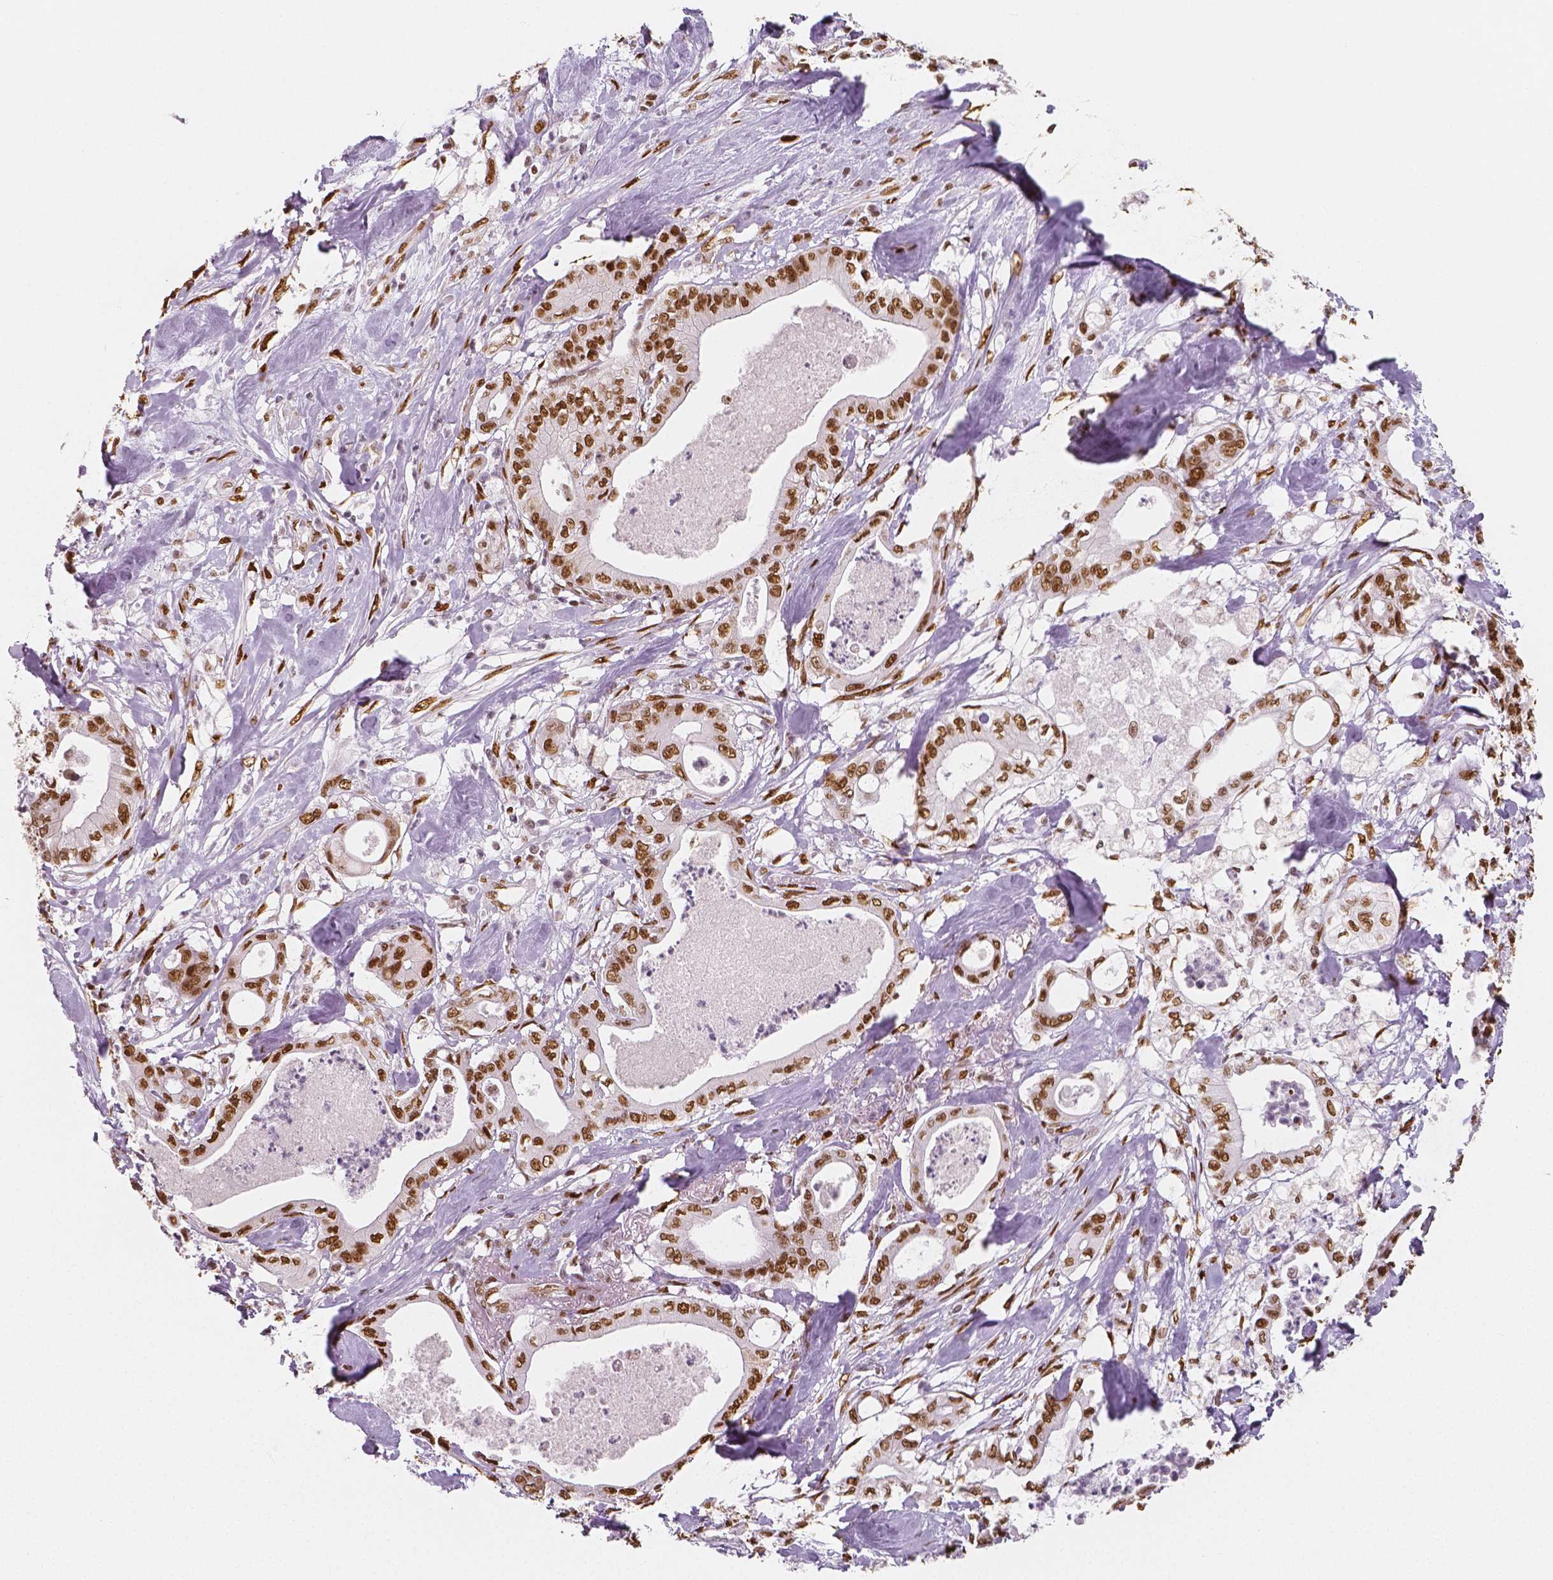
{"staining": {"intensity": "strong", "quantity": ">75%", "location": "nuclear"}, "tissue": "pancreatic cancer", "cell_type": "Tumor cells", "image_type": "cancer", "snomed": [{"axis": "morphology", "description": "Adenocarcinoma, NOS"}, {"axis": "topography", "description": "Pancreas"}], "caption": "Pancreatic adenocarcinoma stained for a protein (brown) shows strong nuclear positive expression in approximately >75% of tumor cells.", "gene": "NUCKS1", "patient": {"sex": "male", "age": 71}}